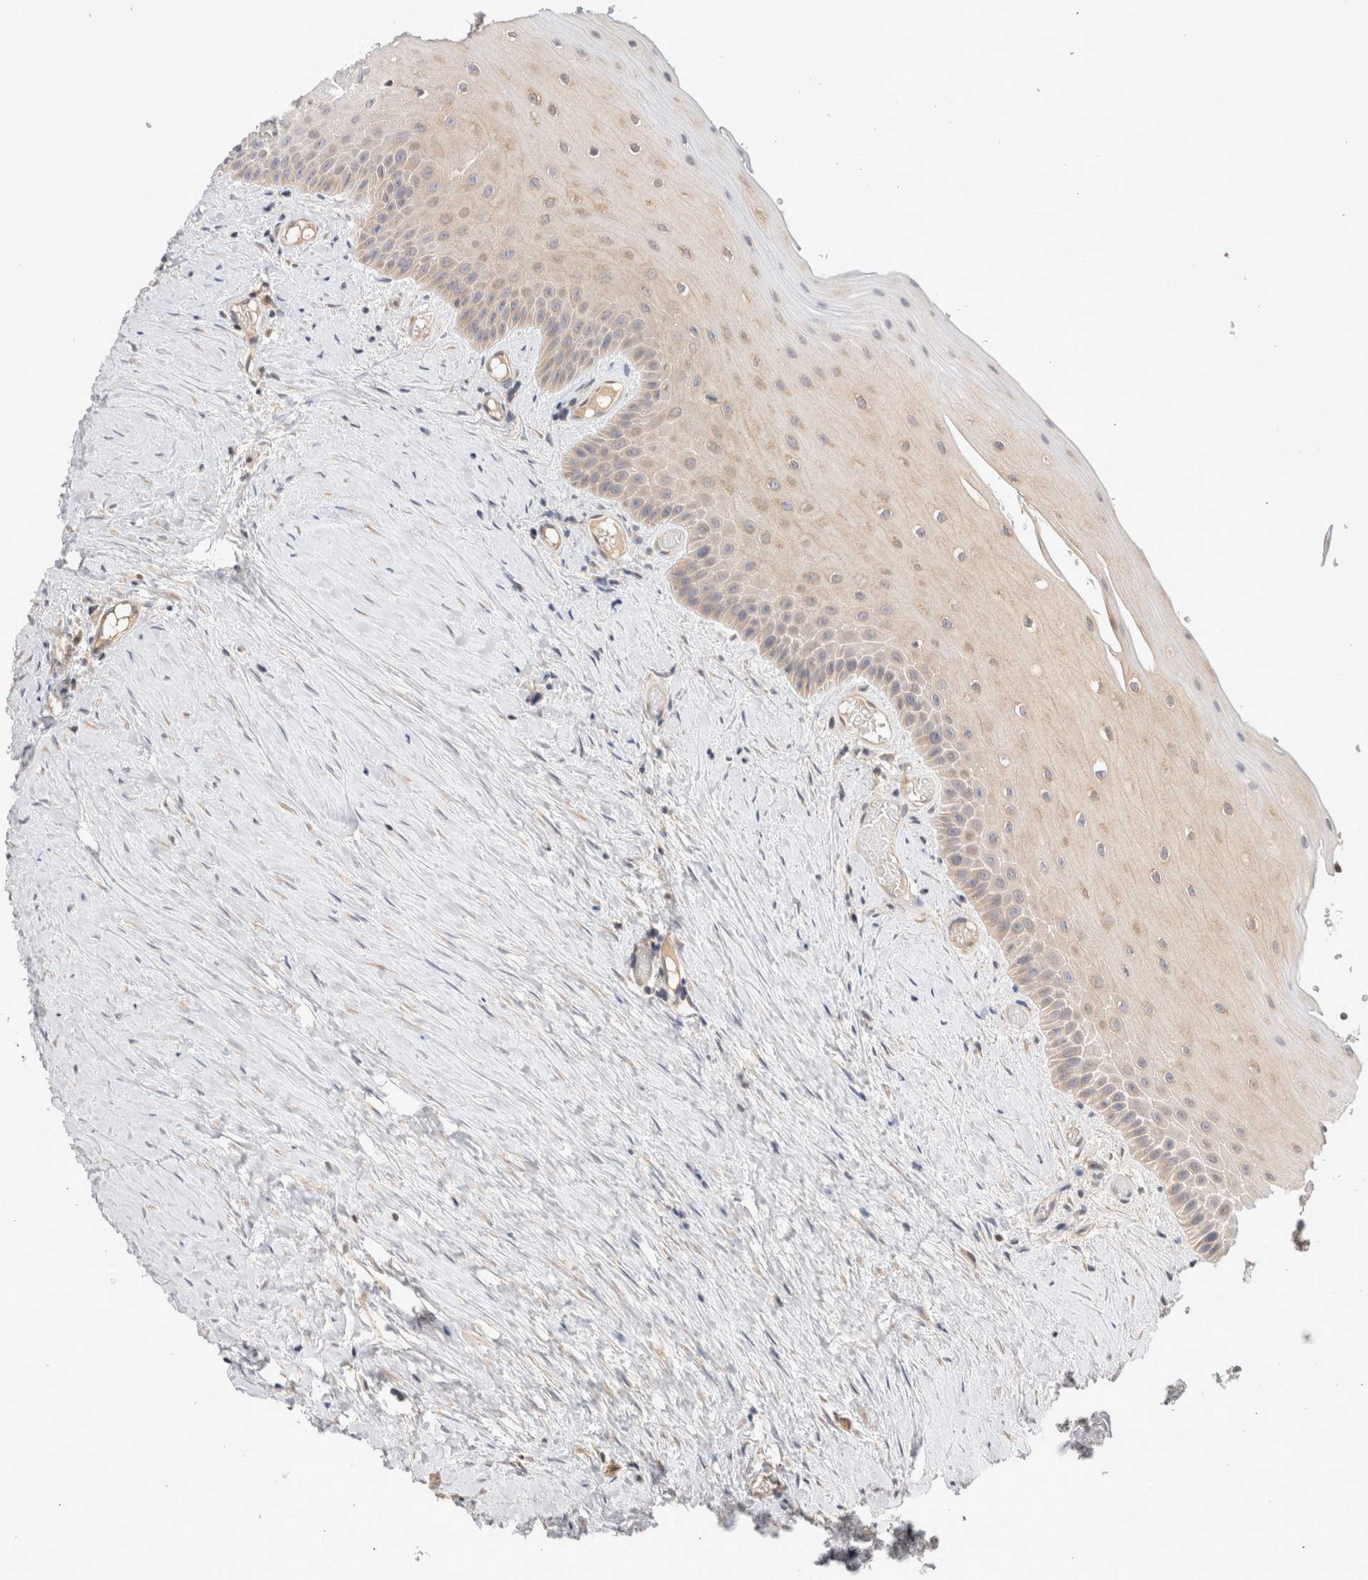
{"staining": {"intensity": "weak", "quantity": "25%-75%", "location": "cytoplasmic/membranous"}, "tissue": "oral mucosa", "cell_type": "Squamous epithelial cells", "image_type": "normal", "snomed": [{"axis": "morphology", "description": "Normal tissue, NOS"}, {"axis": "topography", "description": "Skeletal muscle"}, {"axis": "topography", "description": "Oral tissue"}, {"axis": "topography", "description": "Peripheral nerve tissue"}], "caption": "A high-resolution photomicrograph shows immunohistochemistry staining of benign oral mucosa, which shows weak cytoplasmic/membranous expression in approximately 25%-75% of squamous epithelial cells.", "gene": "SIKE1", "patient": {"sex": "female", "age": 84}}